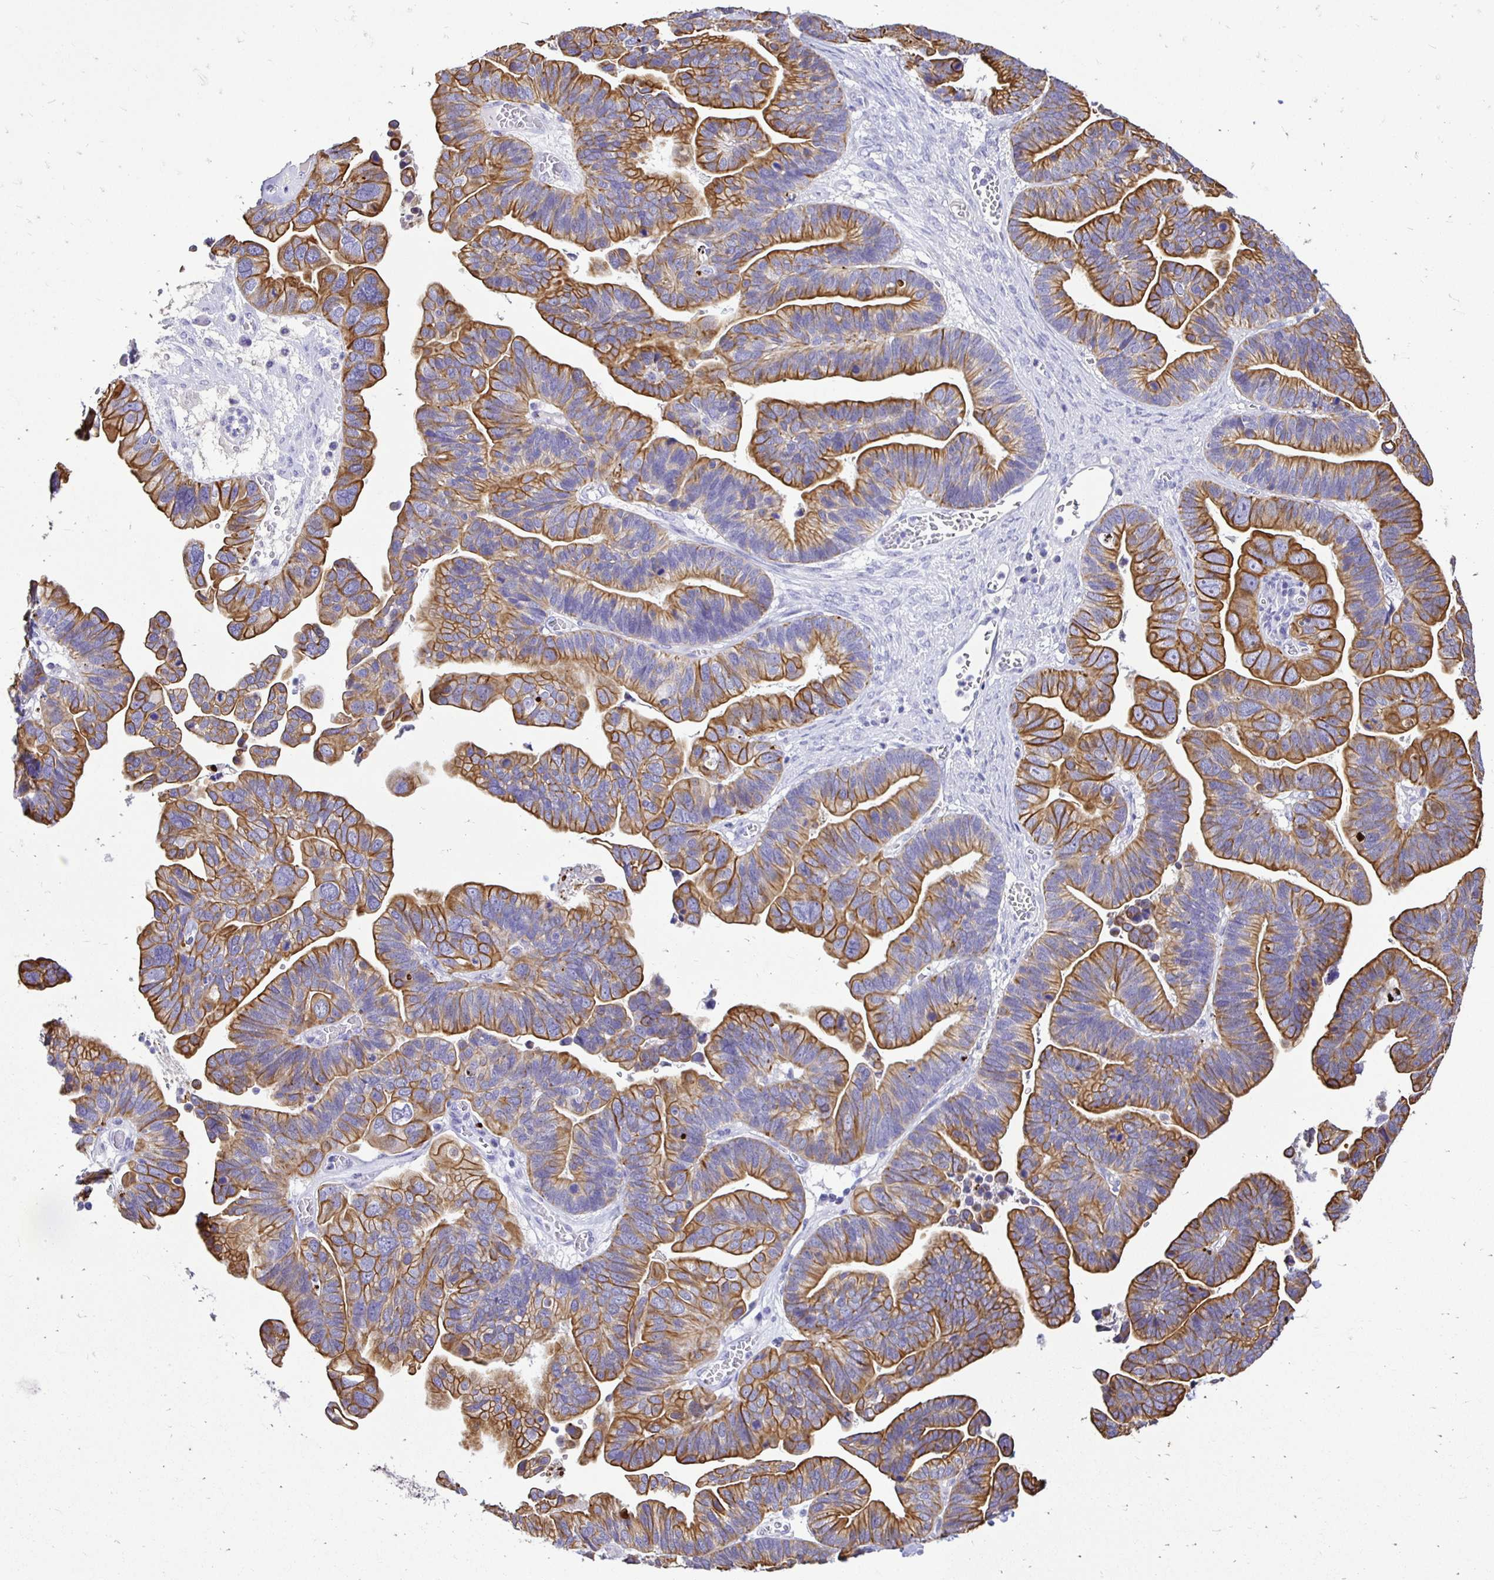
{"staining": {"intensity": "moderate", "quantity": ">75%", "location": "cytoplasmic/membranous"}, "tissue": "ovarian cancer", "cell_type": "Tumor cells", "image_type": "cancer", "snomed": [{"axis": "morphology", "description": "Cystadenocarcinoma, serous, NOS"}, {"axis": "topography", "description": "Ovary"}], "caption": "IHC photomicrograph of ovarian cancer stained for a protein (brown), which exhibits medium levels of moderate cytoplasmic/membranous staining in approximately >75% of tumor cells.", "gene": "TAF1D", "patient": {"sex": "female", "age": 56}}